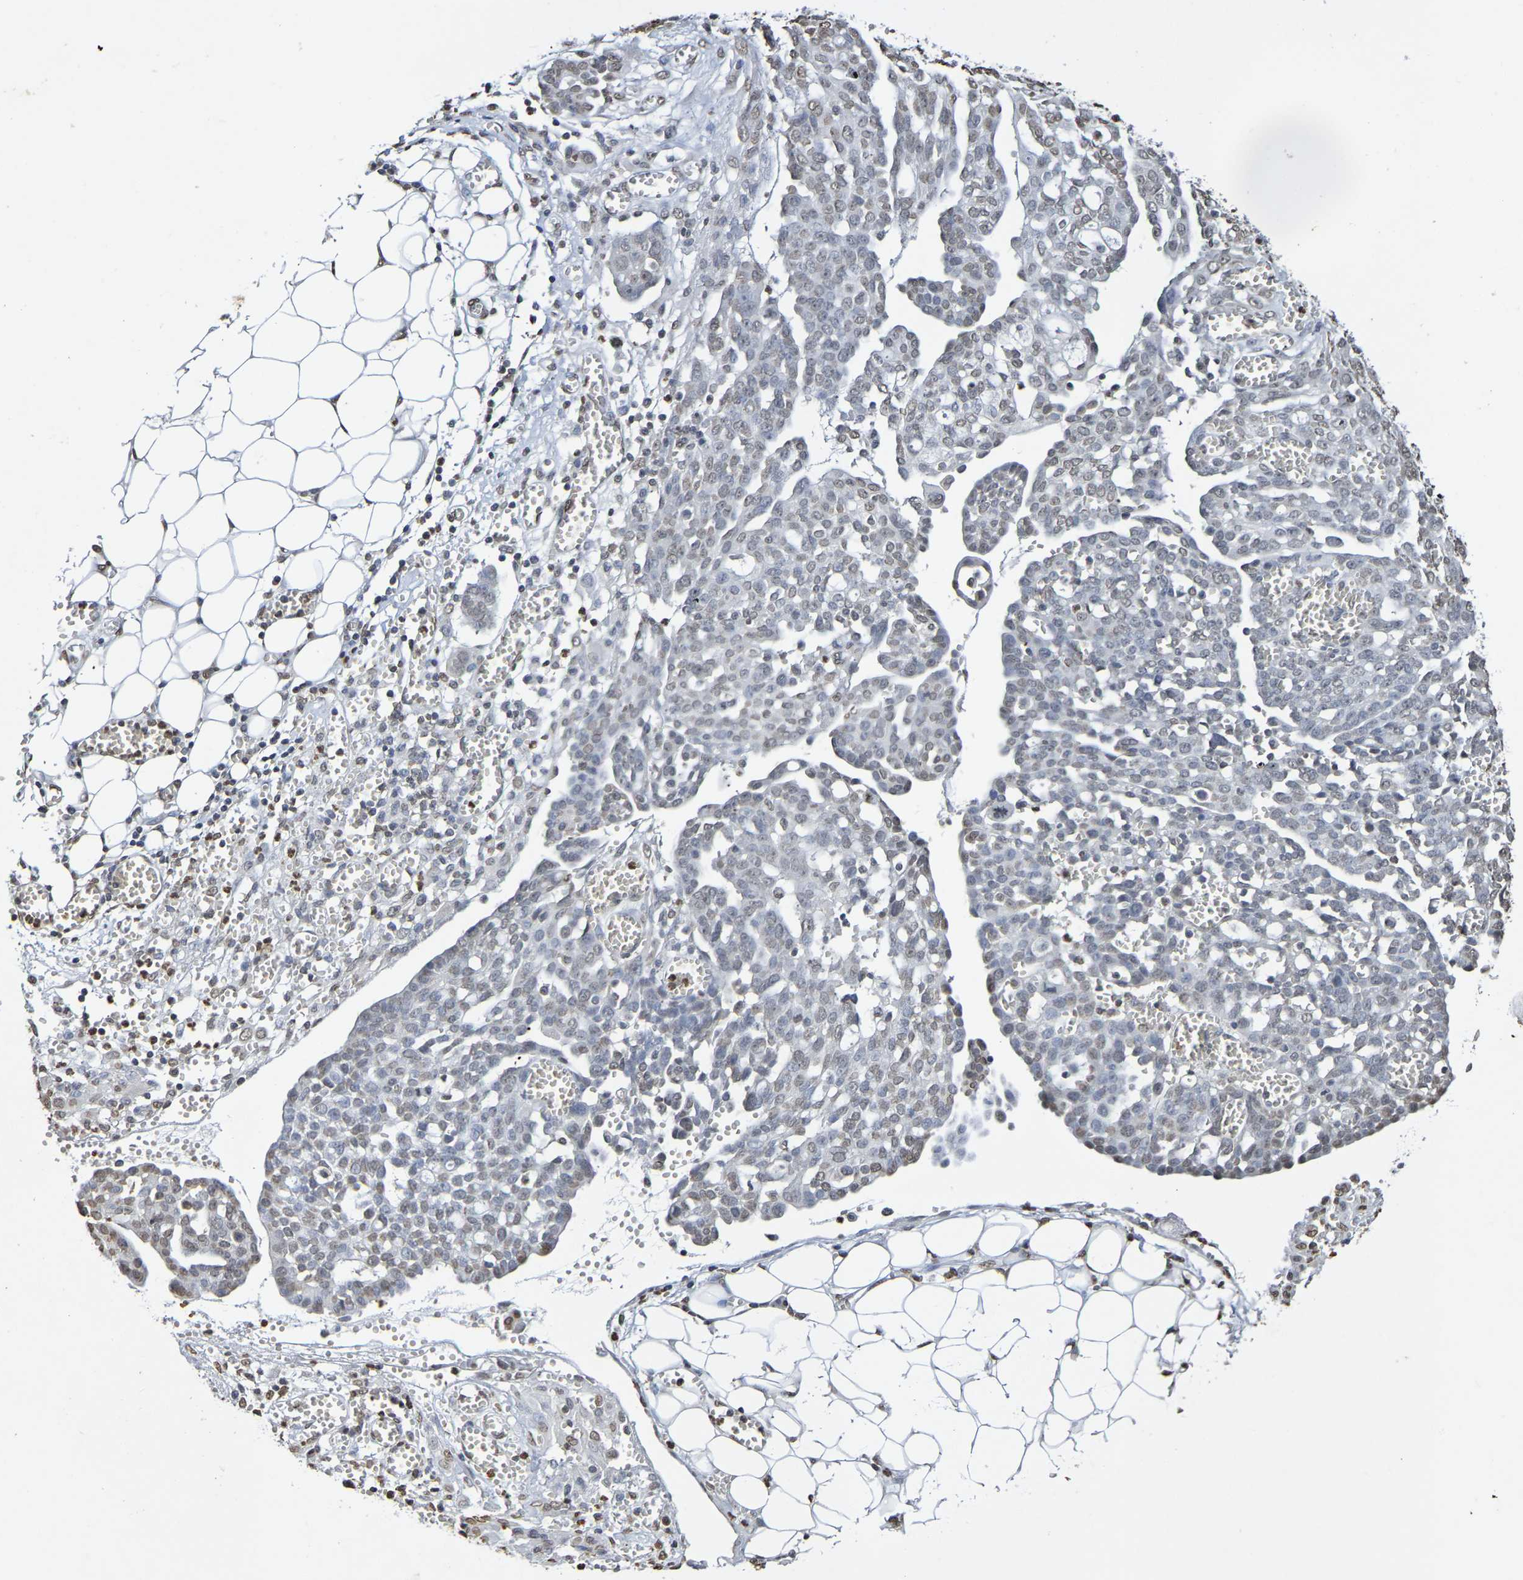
{"staining": {"intensity": "weak", "quantity": "<25%", "location": "nuclear"}, "tissue": "ovarian cancer", "cell_type": "Tumor cells", "image_type": "cancer", "snomed": [{"axis": "morphology", "description": "Cystadenocarcinoma, serous, NOS"}, {"axis": "topography", "description": "Soft tissue"}, {"axis": "topography", "description": "Ovary"}], "caption": "IHC of ovarian cancer demonstrates no positivity in tumor cells. (Brightfield microscopy of DAB (3,3'-diaminobenzidine) IHC at high magnification).", "gene": "ATF4", "patient": {"sex": "female", "age": 57}}